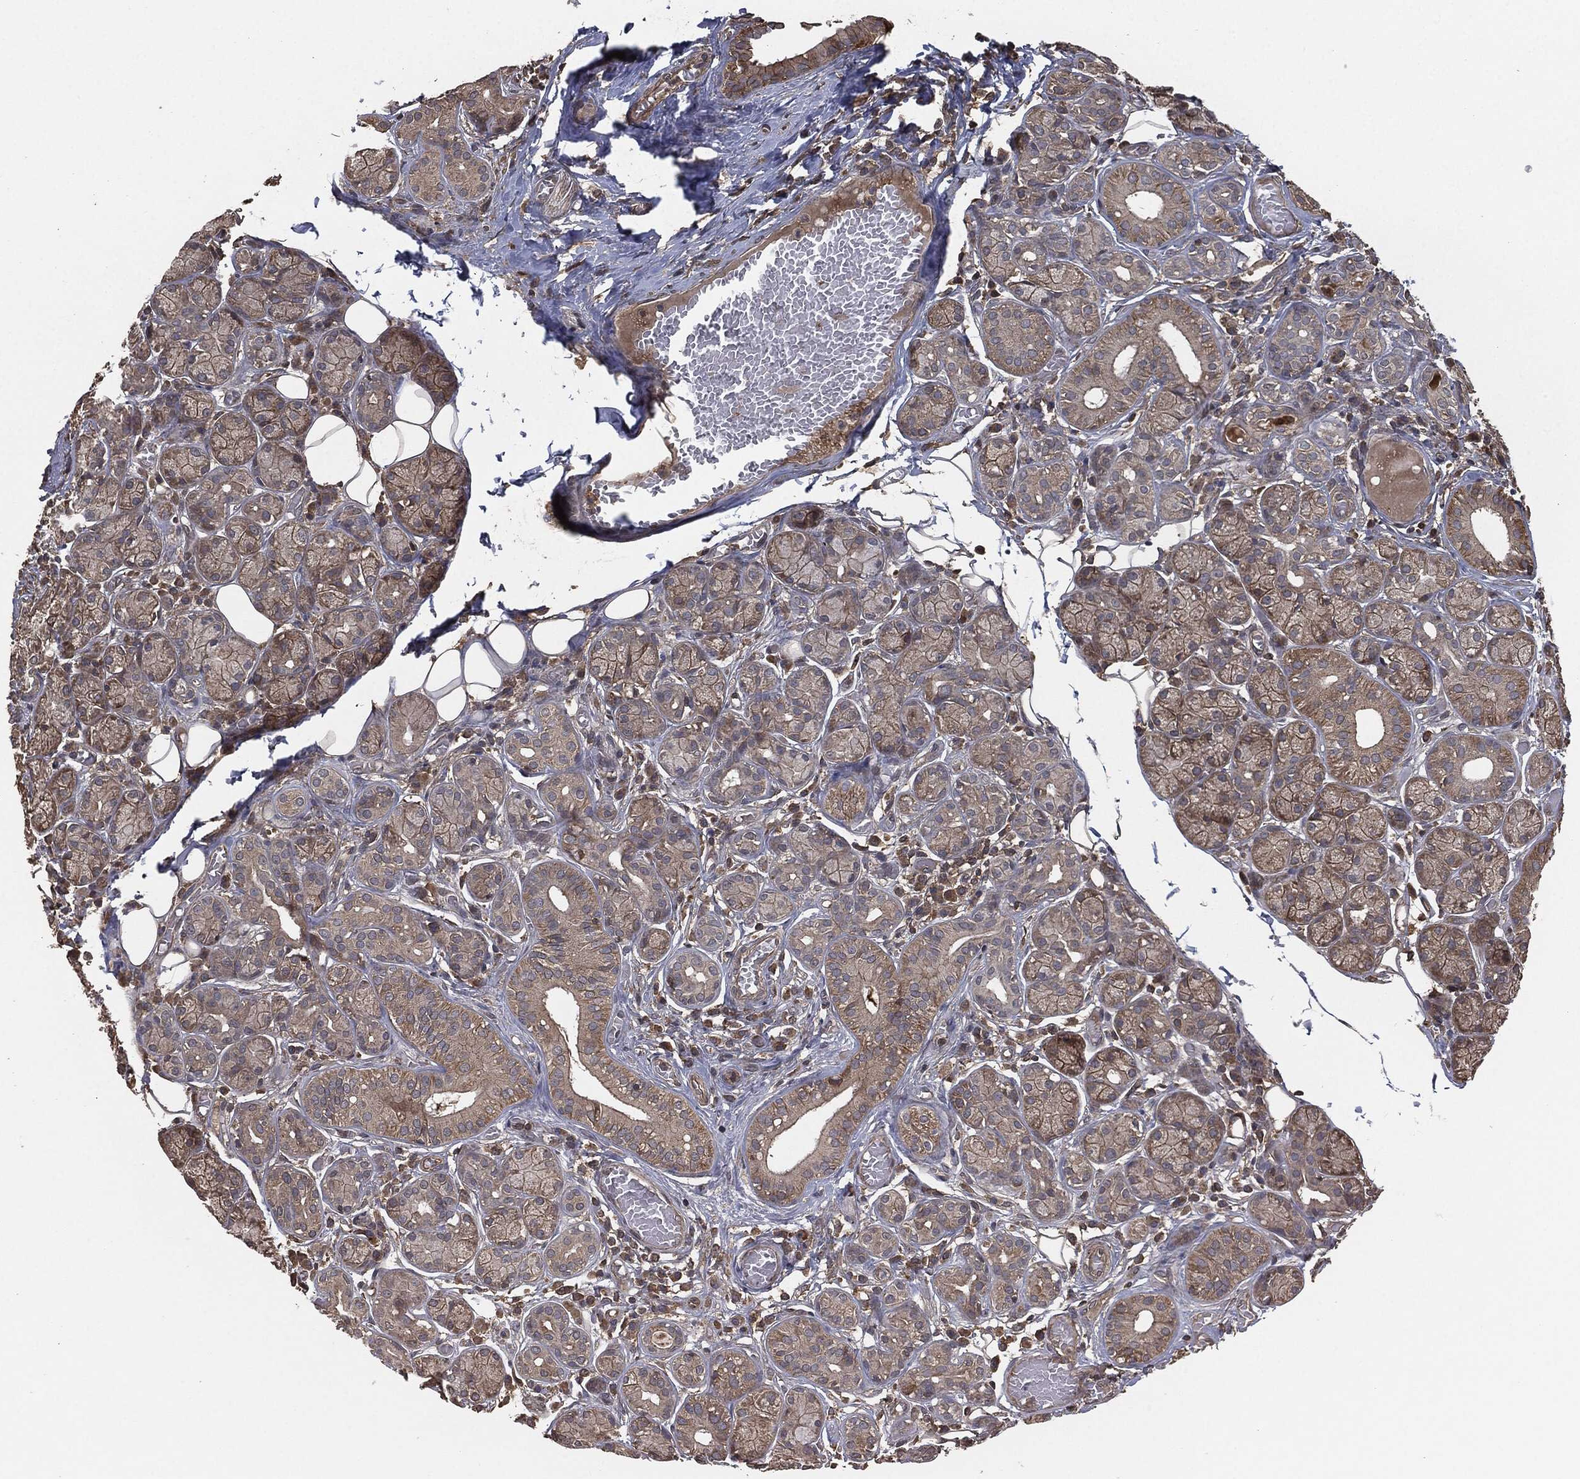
{"staining": {"intensity": "moderate", "quantity": "25%-75%", "location": "cytoplasmic/membranous"}, "tissue": "salivary gland", "cell_type": "Glandular cells", "image_type": "normal", "snomed": [{"axis": "morphology", "description": "Normal tissue, NOS"}, {"axis": "topography", "description": "Salivary gland"}], "caption": "An immunohistochemistry (IHC) image of unremarkable tissue is shown. Protein staining in brown highlights moderate cytoplasmic/membranous positivity in salivary gland within glandular cells. The protein of interest is stained brown, and the nuclei are stained in blue (DAB (3,3'-diaminobenzidine) IHC with brightfield microscopy, high magnification).", "gene": "ERBIN", "patient": {"sex": "male", "age": 71}}